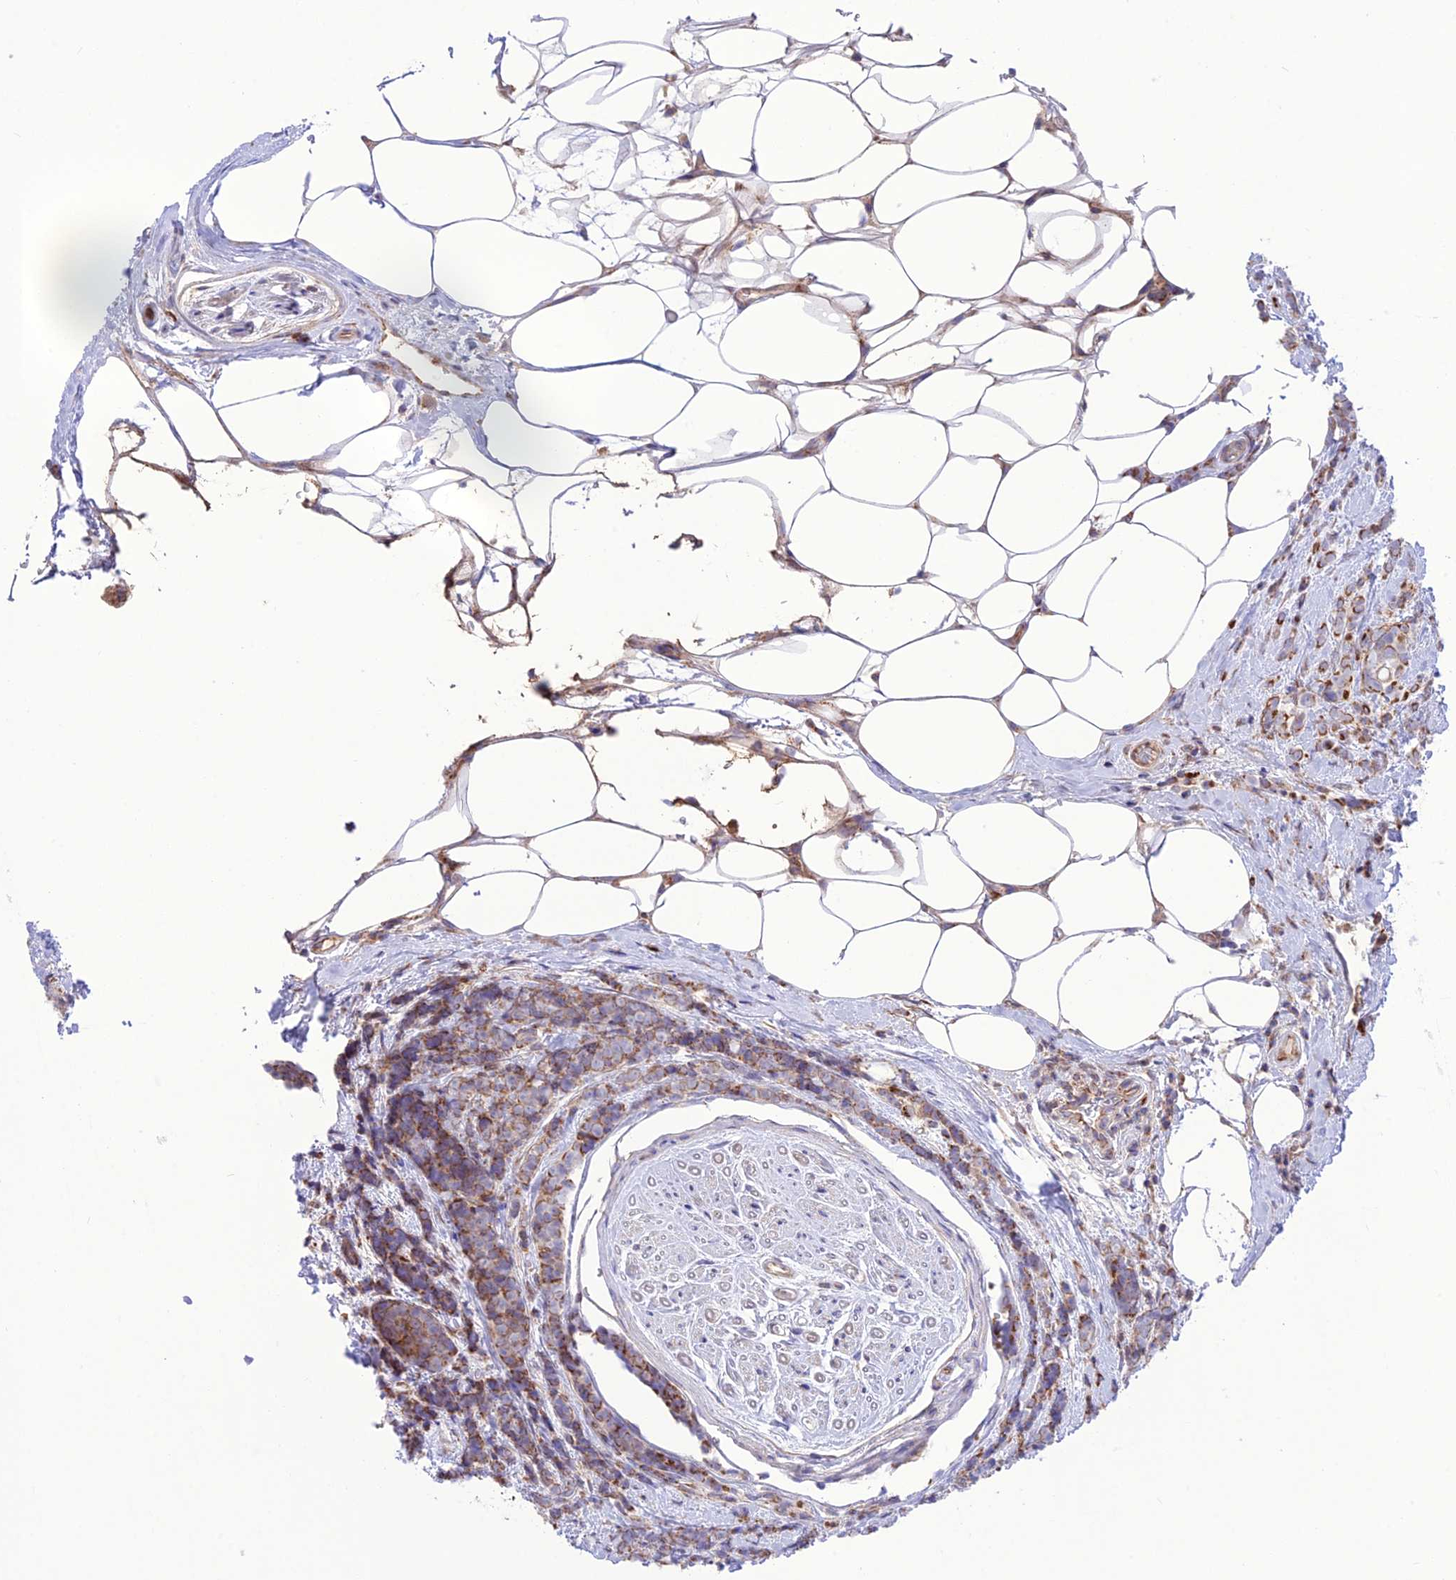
{"staining": {"intensity": "moderate", "quantity": ">75%", "location": "cytoplasmic/membranous"}, "tissue": "breast cancer", "cell_type": "Tumor cells", "image_type": "cancer", "snomed": [{"axis": "morphology", "description": "Lobular carcinoma"}, {"axis": "topography", "description": "Breast"}], "caption": "Breast lobular carcinoma was stained to show a protein in brown. There is medium levels of moderate cytoplasmic/membranous positivity in approximately >75% of tumor cells.", "gene": "UAP1L1", "patient": {"sex": "female", "age": 58}}